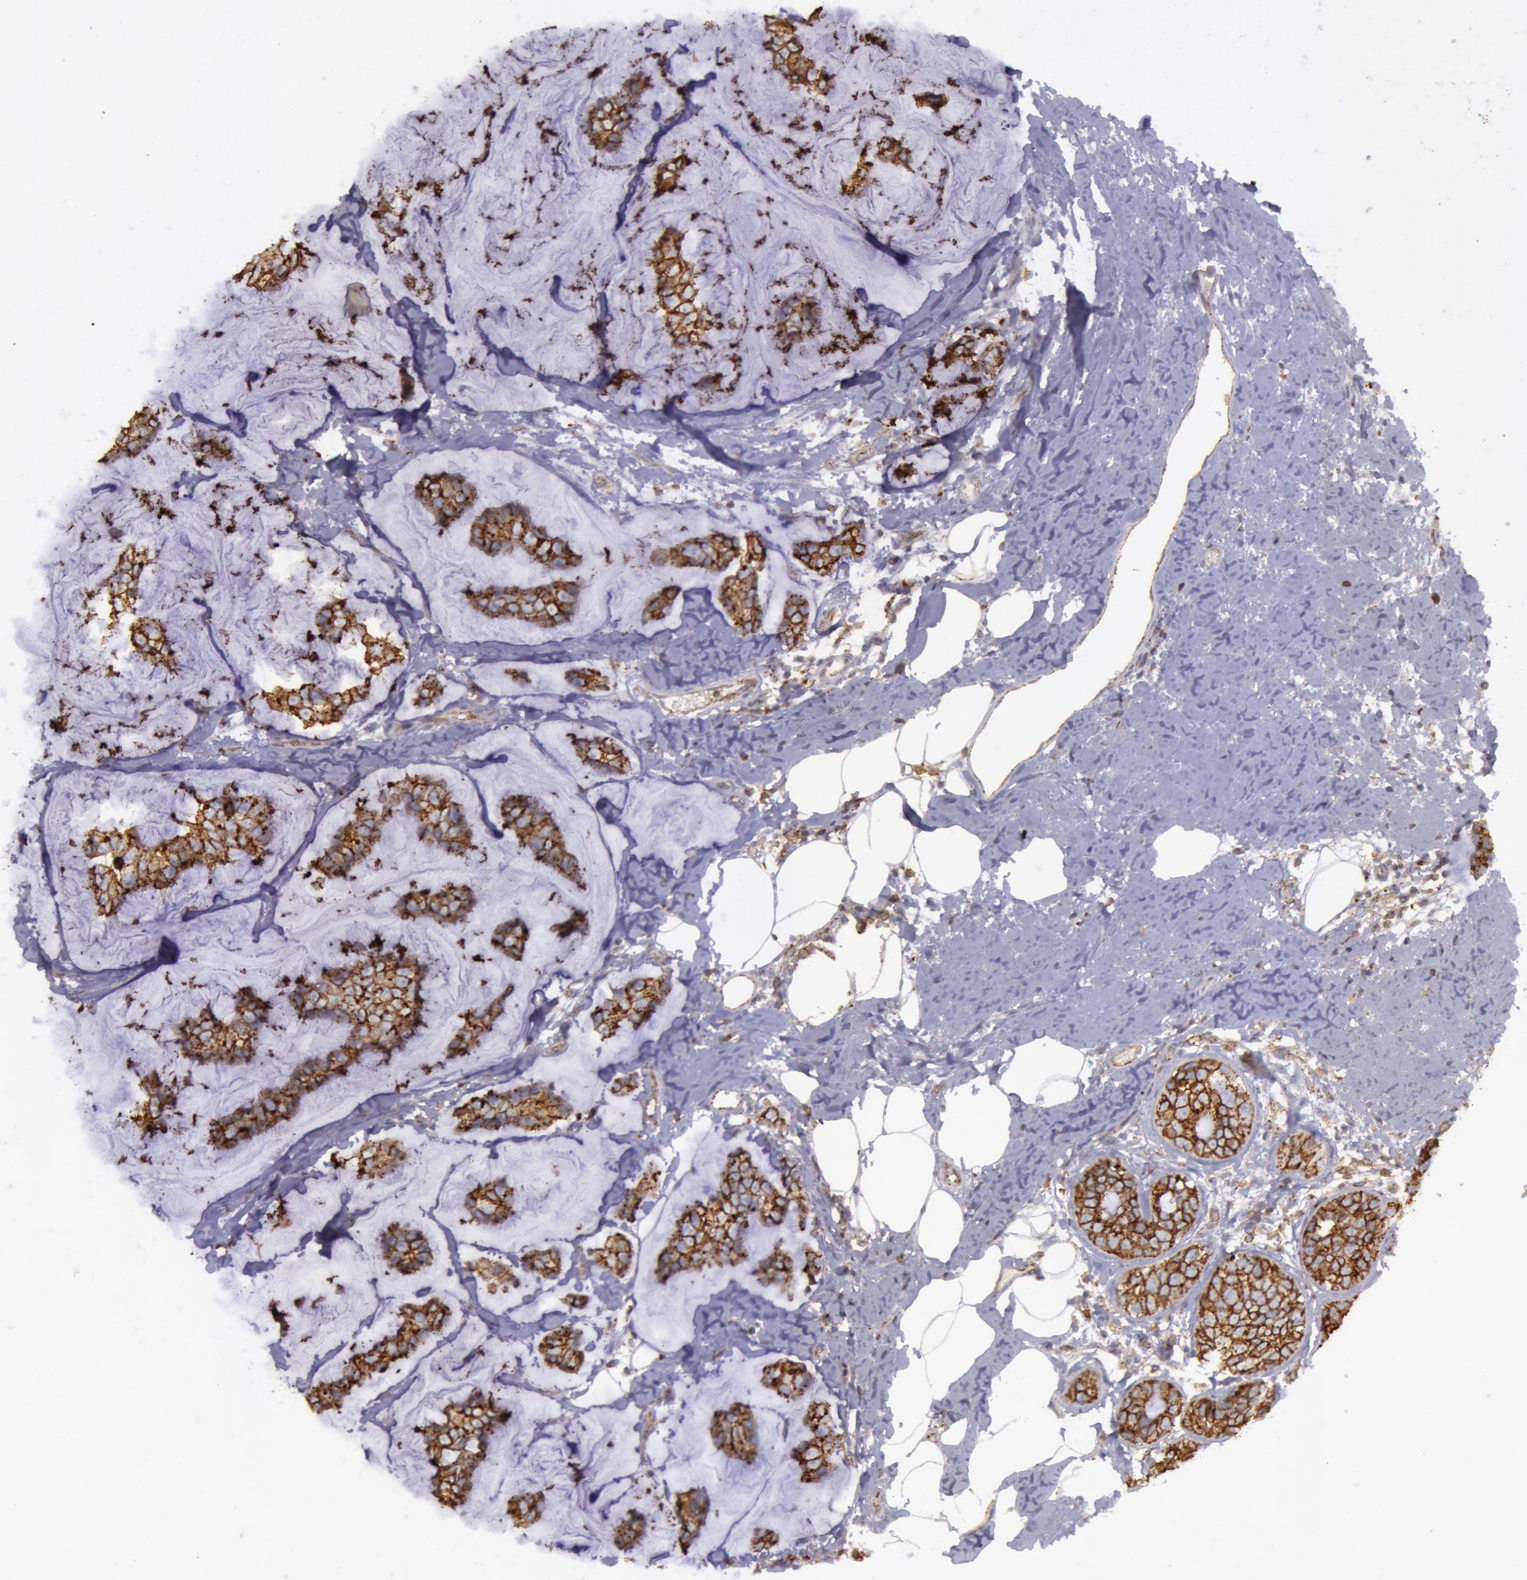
{"staining": {"intensity": "strong", "quantity": ">75%", "location": "cytoplasmic/membranous"}, "tissue": "breast cancer", "cell_type": "Tumor cells", "image_type": "cancer", "snomed": [{"axis": "morphology", "description": "Normal tissue, NOS"}, {"axis": "morphology", "description": "Duct carcinoma"}, {"axis": "topography", "description": "Breast"}], "caption": "Protein staining of infiltrating ductal carcinoma (breast) tissue displays strong cytoplasmic/membranous expression in about >75% of tumor cells. The protein of interest is shown in brown color, while the nuclei are stained blue.", "gene": "FLOT2", "patient": {"sex": "female", "age": 50}}